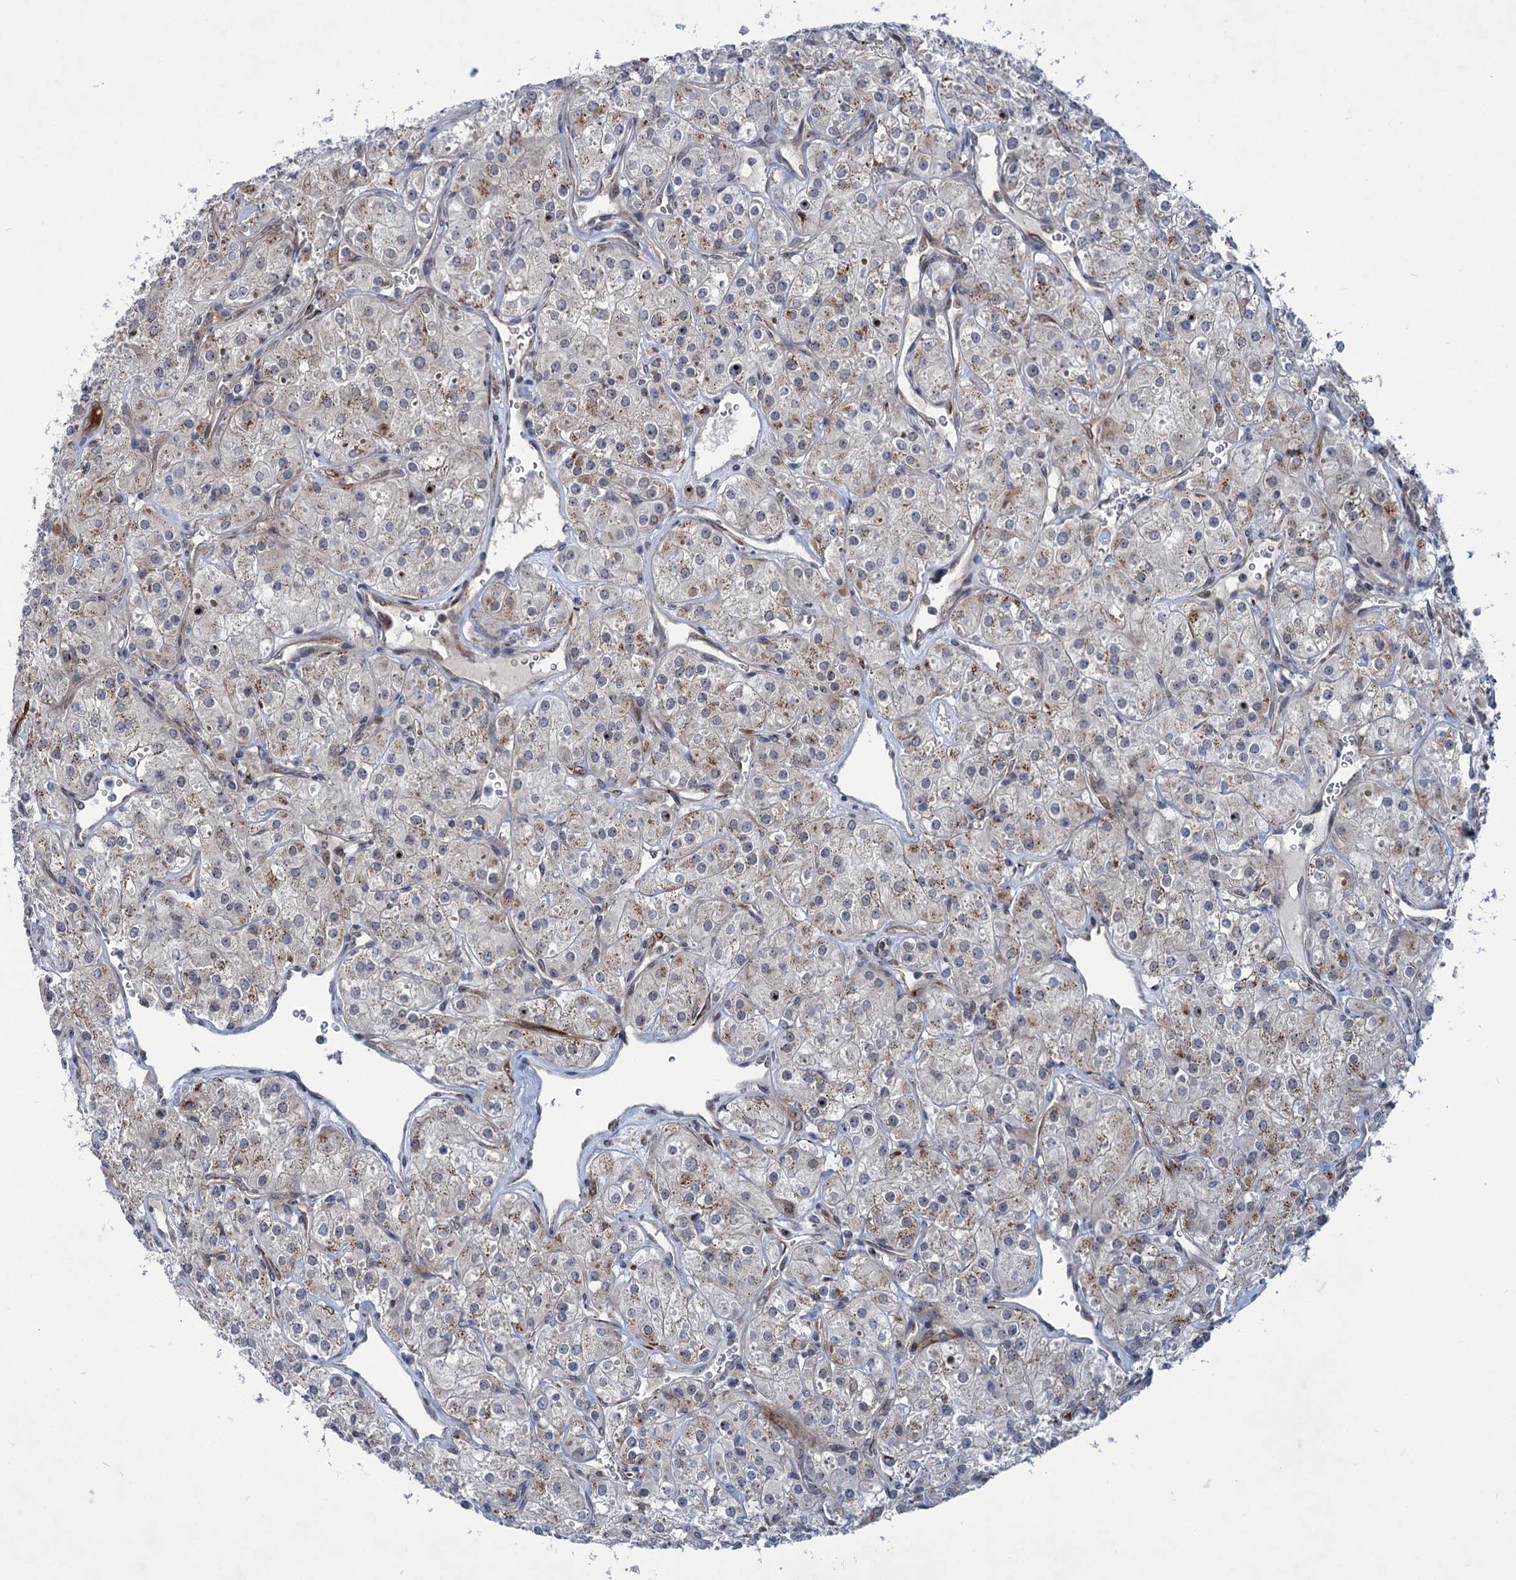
{"staining": {"intensity": "moderate", "quantity": "<25%", "location": "cytoplasmic/membranous"}, "tissue": "renal cancer", "cell_type": "Tumor cells", "image_type": "cancer", "snomed": [{"axis": "morphology", "description": "Adenocarcinoma, NOS"}, {"axis": "topography", "description": "Kidney"}], "caption": "Tumor cells demonstrate low levels of moderate cytoplasmic/membranous staining in approximately <25% of cells in renal cancer.", "gene": "ELP4", "patient": {"sex": "male", "age": 77}}